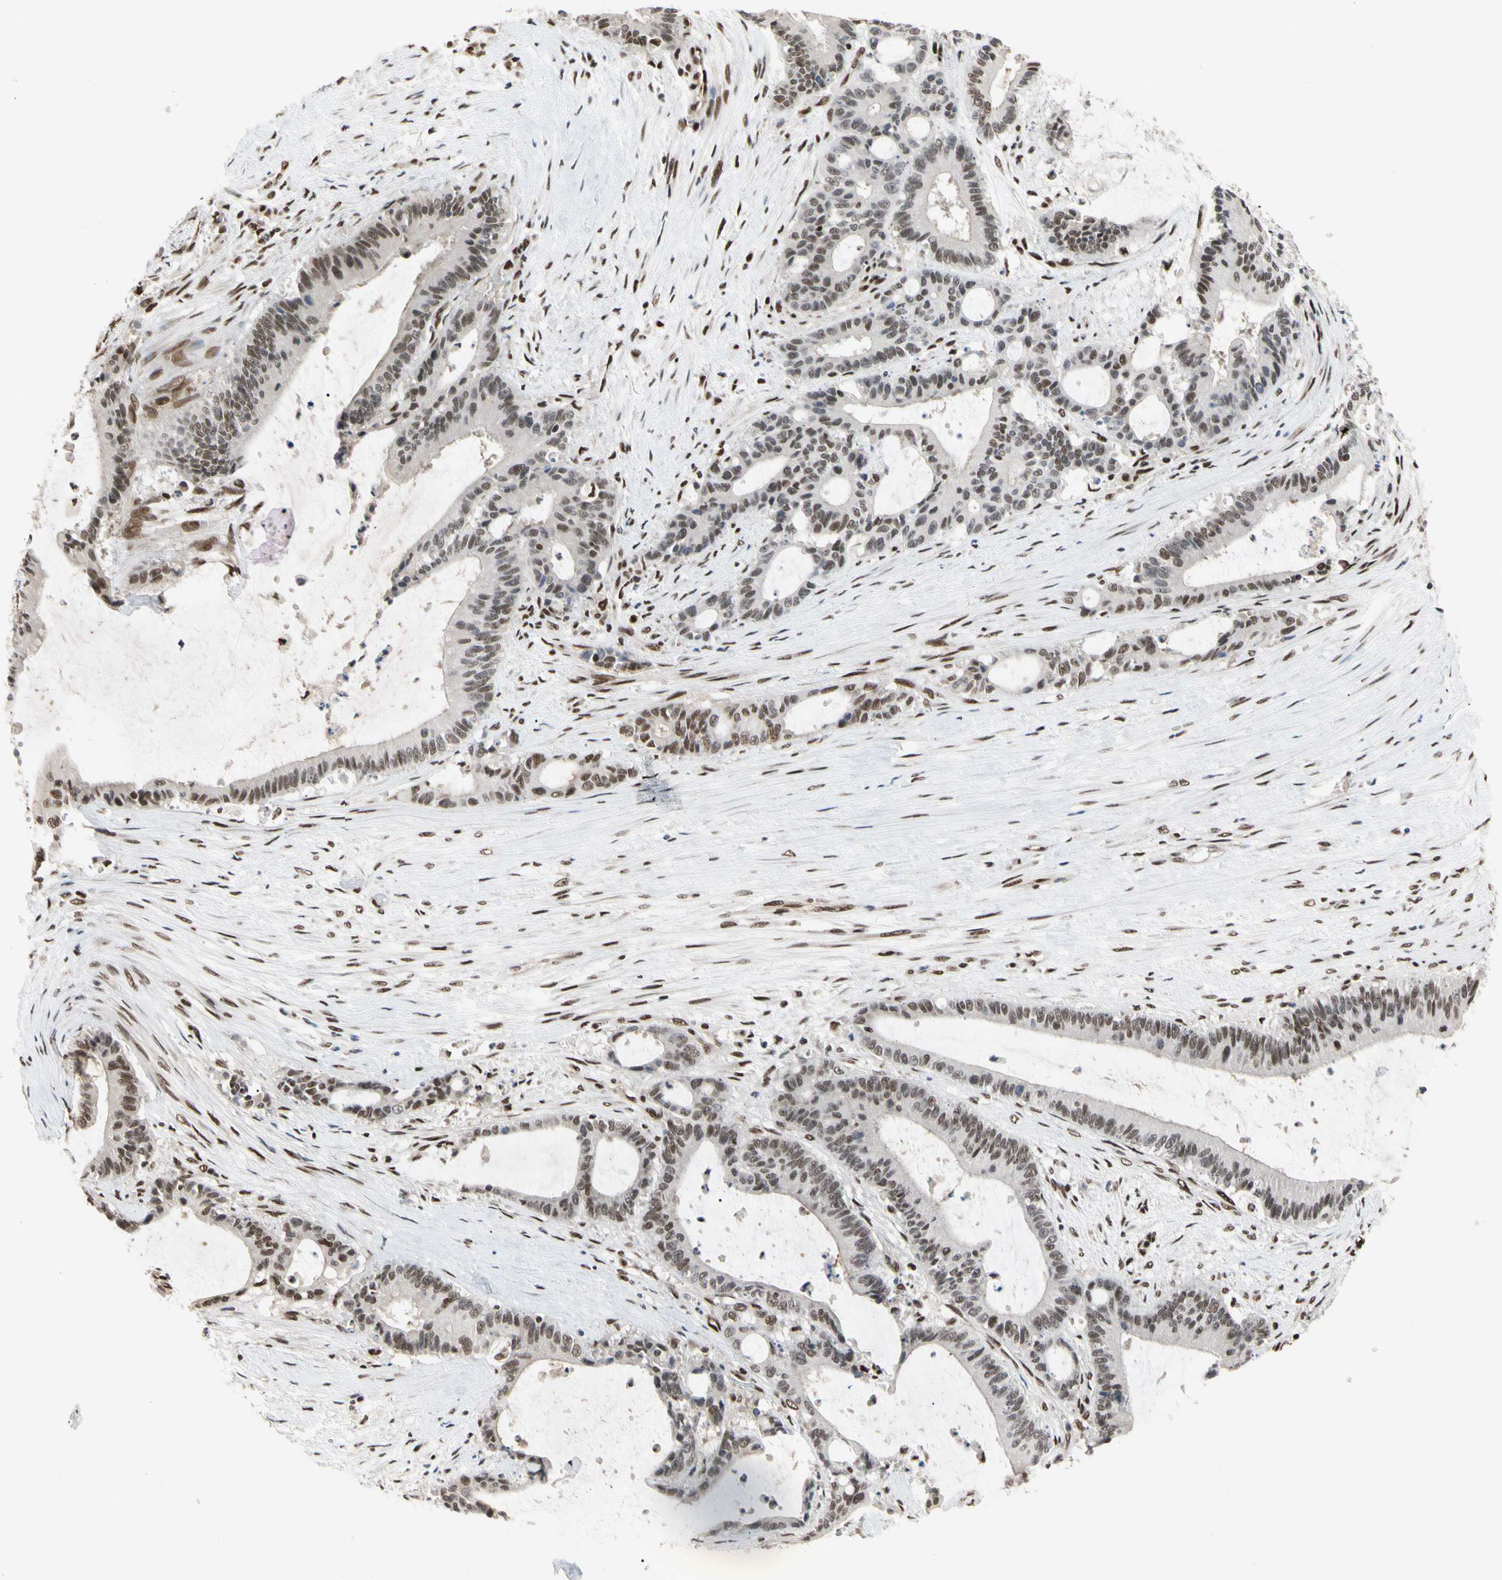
{"staining": {"intensity": "moderate", "quantity": "25%-75%", "location": "nuclear"}, "tissue": "liver cancer", "cell_type": "Tumor cells", "image_type": "cancer", "snomed": [{"axis": "morphology", "description": "Cholangiocarcinoma"}, {"axis": "topography", "description": "Liver"}], "caption": "Brown immunohistochemical staining in human liver cancer (cholangiocarcinoma) reveals moderate nuclear positivity in approximately 25%-75% of tumor cells. The staining was performed using DAB (3,3'-diaminobenzidine) to visualize the protein expression in brown, while the nuclei were stained in blue with hematoxylin (Magnification: 20x).", "gene": "FAM98B", "patient": {"sex": "female", "age": 73}}